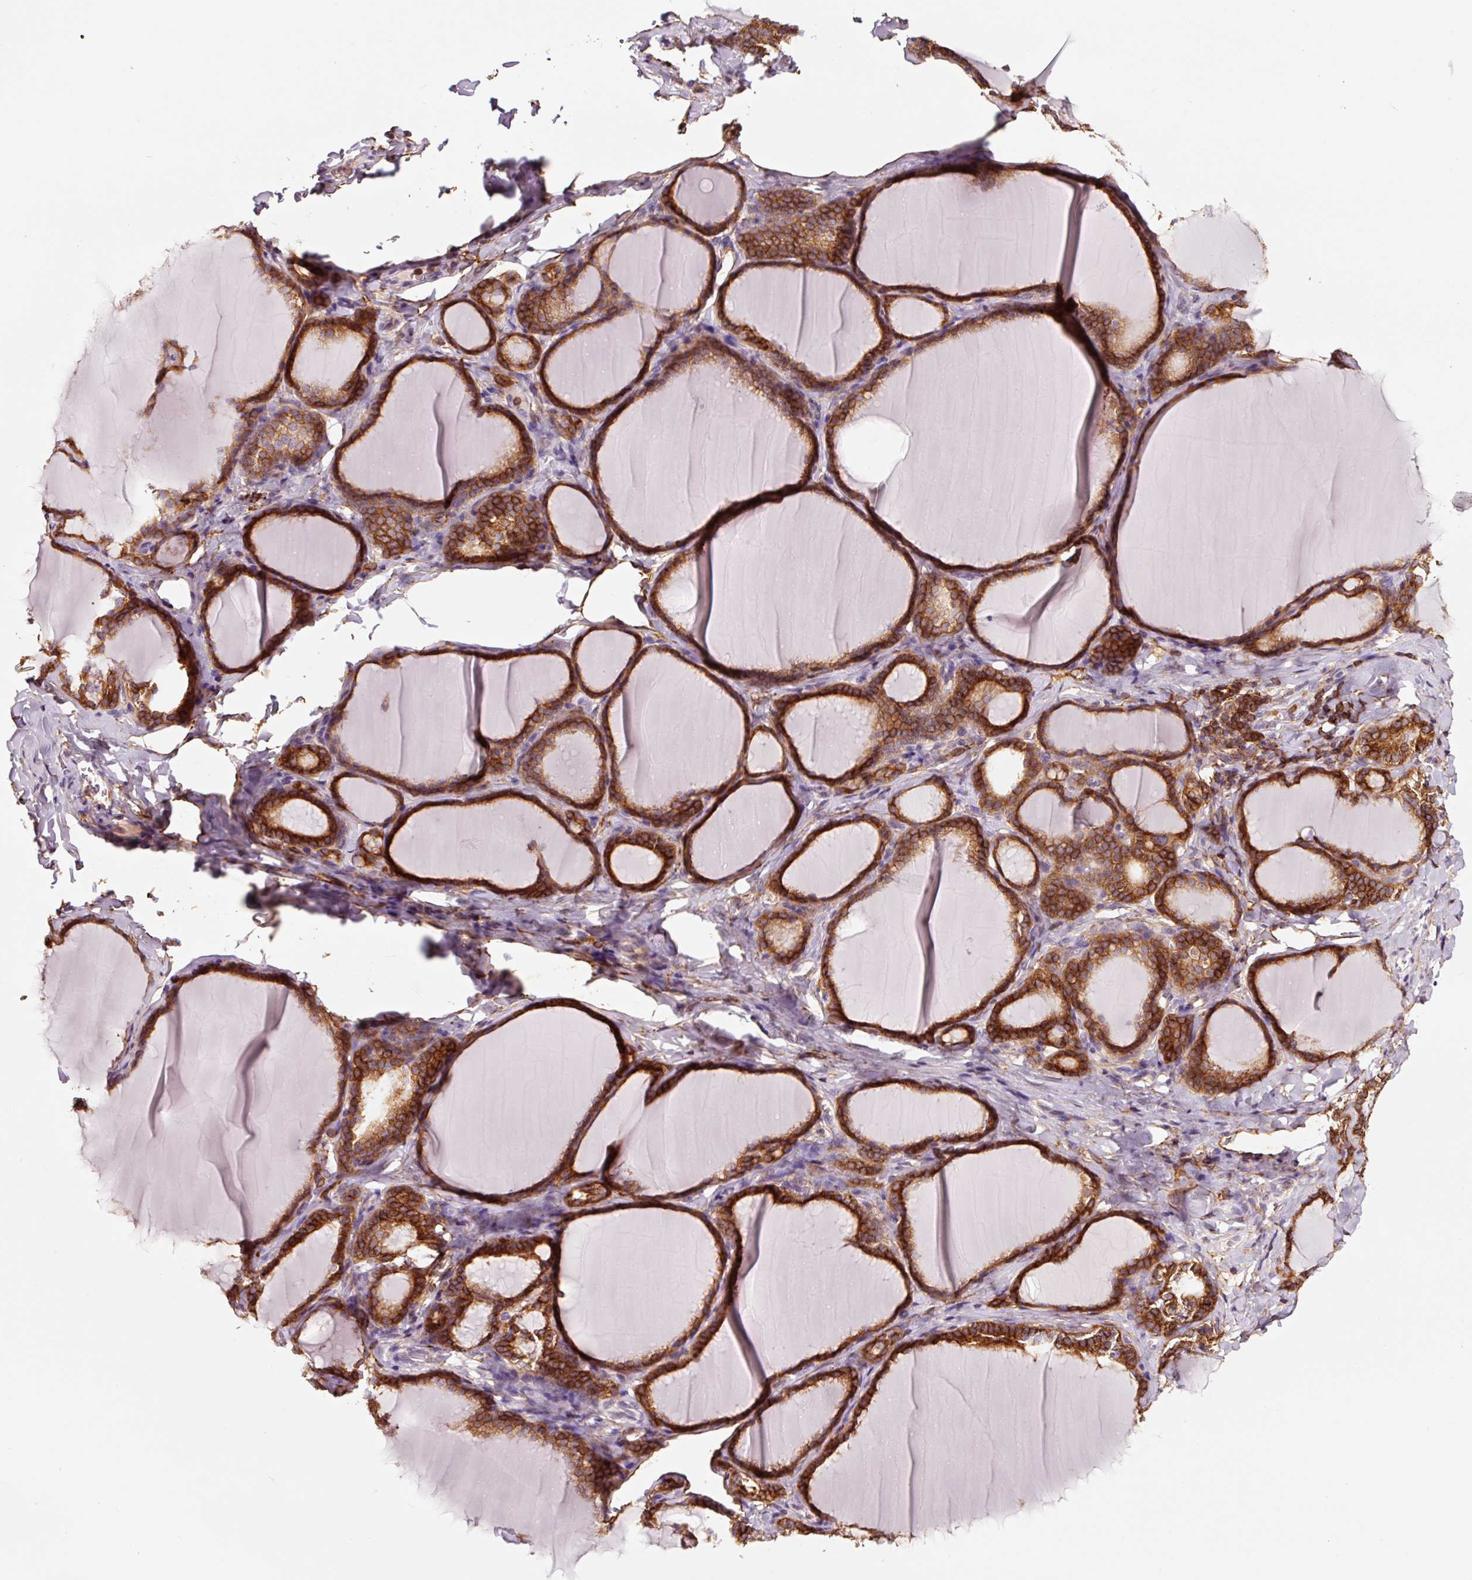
{"staining": {"intensity": "strong", "quantity": ">75%", "location": "cytoplasmic/membranous"}, "tissue": "thyroid gland", "cell_type": "Glandular cells", "image_type": "normal", "snomed": [{"axis": "morphology", "description": "Normal tissue, NOS"}, {"axis": "topography", "description": "Thyroid gland"}], "caption": "Immunohistochemistry of normal human thyroid gland displays high levels of strong cytoplasmic/membranous positivity in approximately >75% of glandular cells.", "gene": "ADD3", "patient": {"sex": "female", "age": 31}}